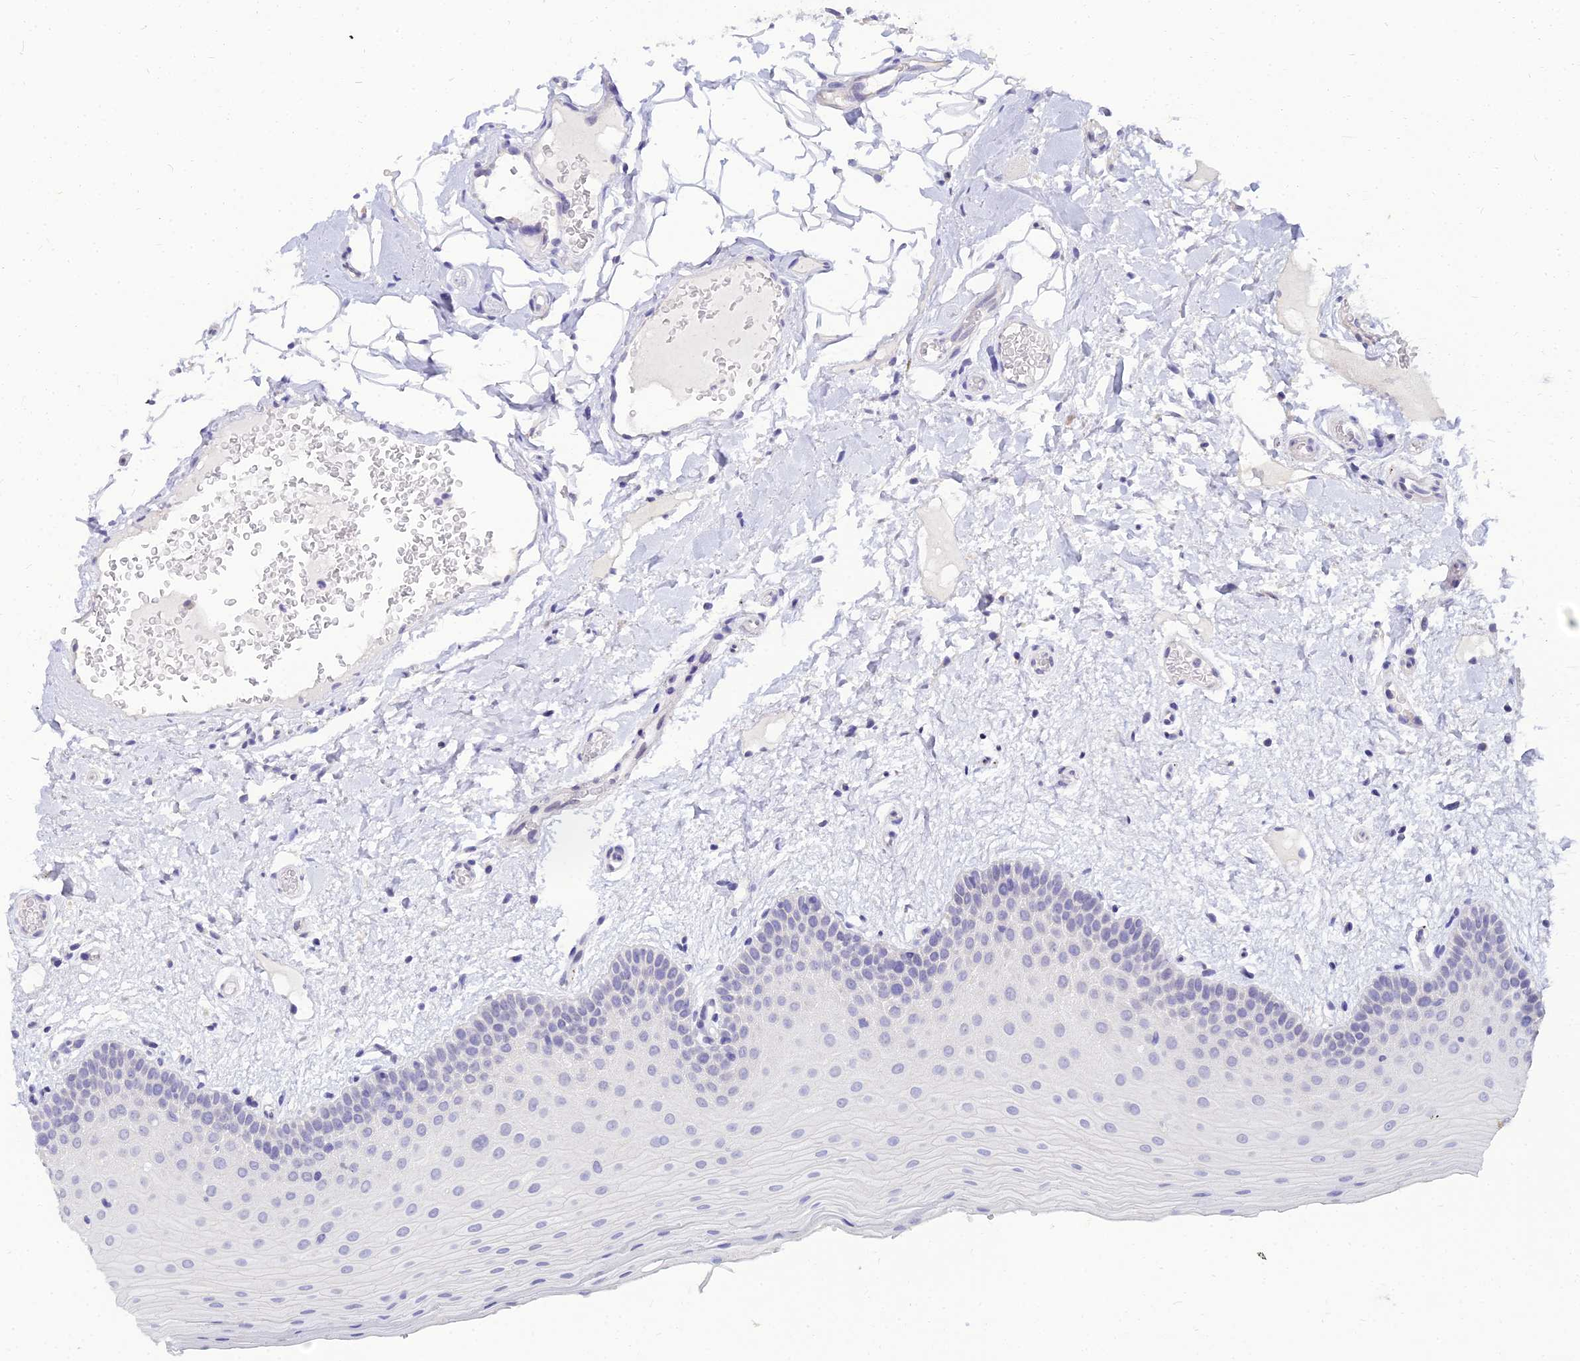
{"staining": {"intensity": "negative", "quantity": "none", "location": "none"}, "tissue": "oral mucosa", "cell_type": "Squamous epithelial cells", "image_type": "normal", "snomed": [{"axis": "morphology", "description": "Normal tissue, NOS"}, {"axis": "topography", "description": "Oral tissue"}, {"axis": "topography", "description": "Tounge, NOS"}], "caption": "Immunohistochemistry (IHC) of benign human oral mucosa reveals no expression in squamous epithelial cells.", "gene": "NPY", "patient": {"sex": "male", "age": 47}}